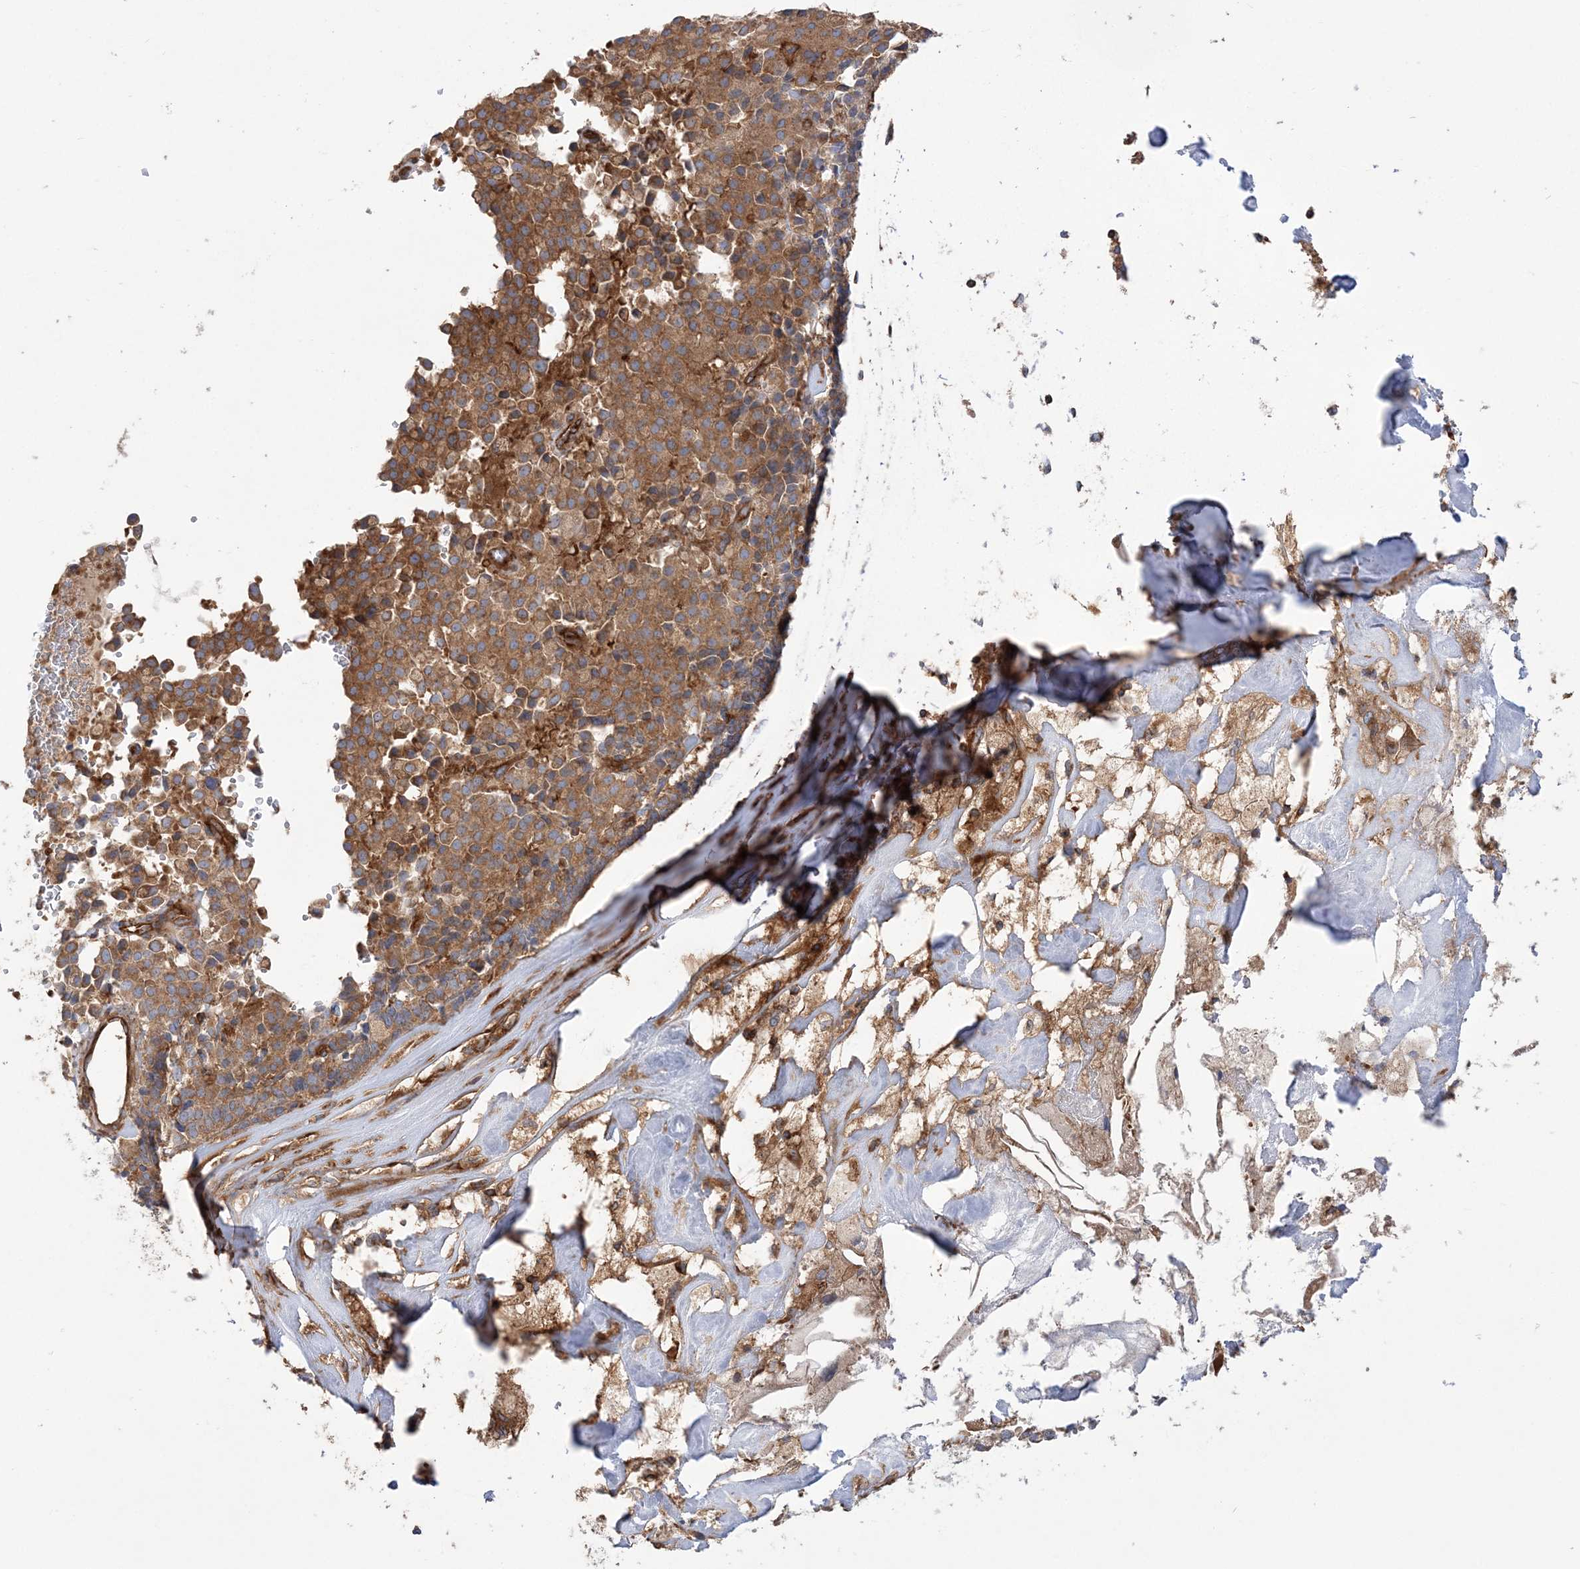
{"staining": {"intensity": "moderate", "quantity": ">75%", "location": "cytoplasmic/membranous"}, "tissue": "pancreatic cancer", "cell_type": "Tumor cells", "image_type": "cancer", "snomed": [{"axis": "morphology", "description": "Adenocarcinoma, NOS"}, {"axis": "topography", "description": "Pancreas"}], "caption": "This photomicrograph demonstrates immunohistochemistry (IHC) staining of pancreatic cancer (adenocarcinoma), with medium moderate cytoplasmic/membranous staining in about >75% of tumor cells.", "gene": "TBC1D5", "patient": {"sex": "male", "age": 65}}